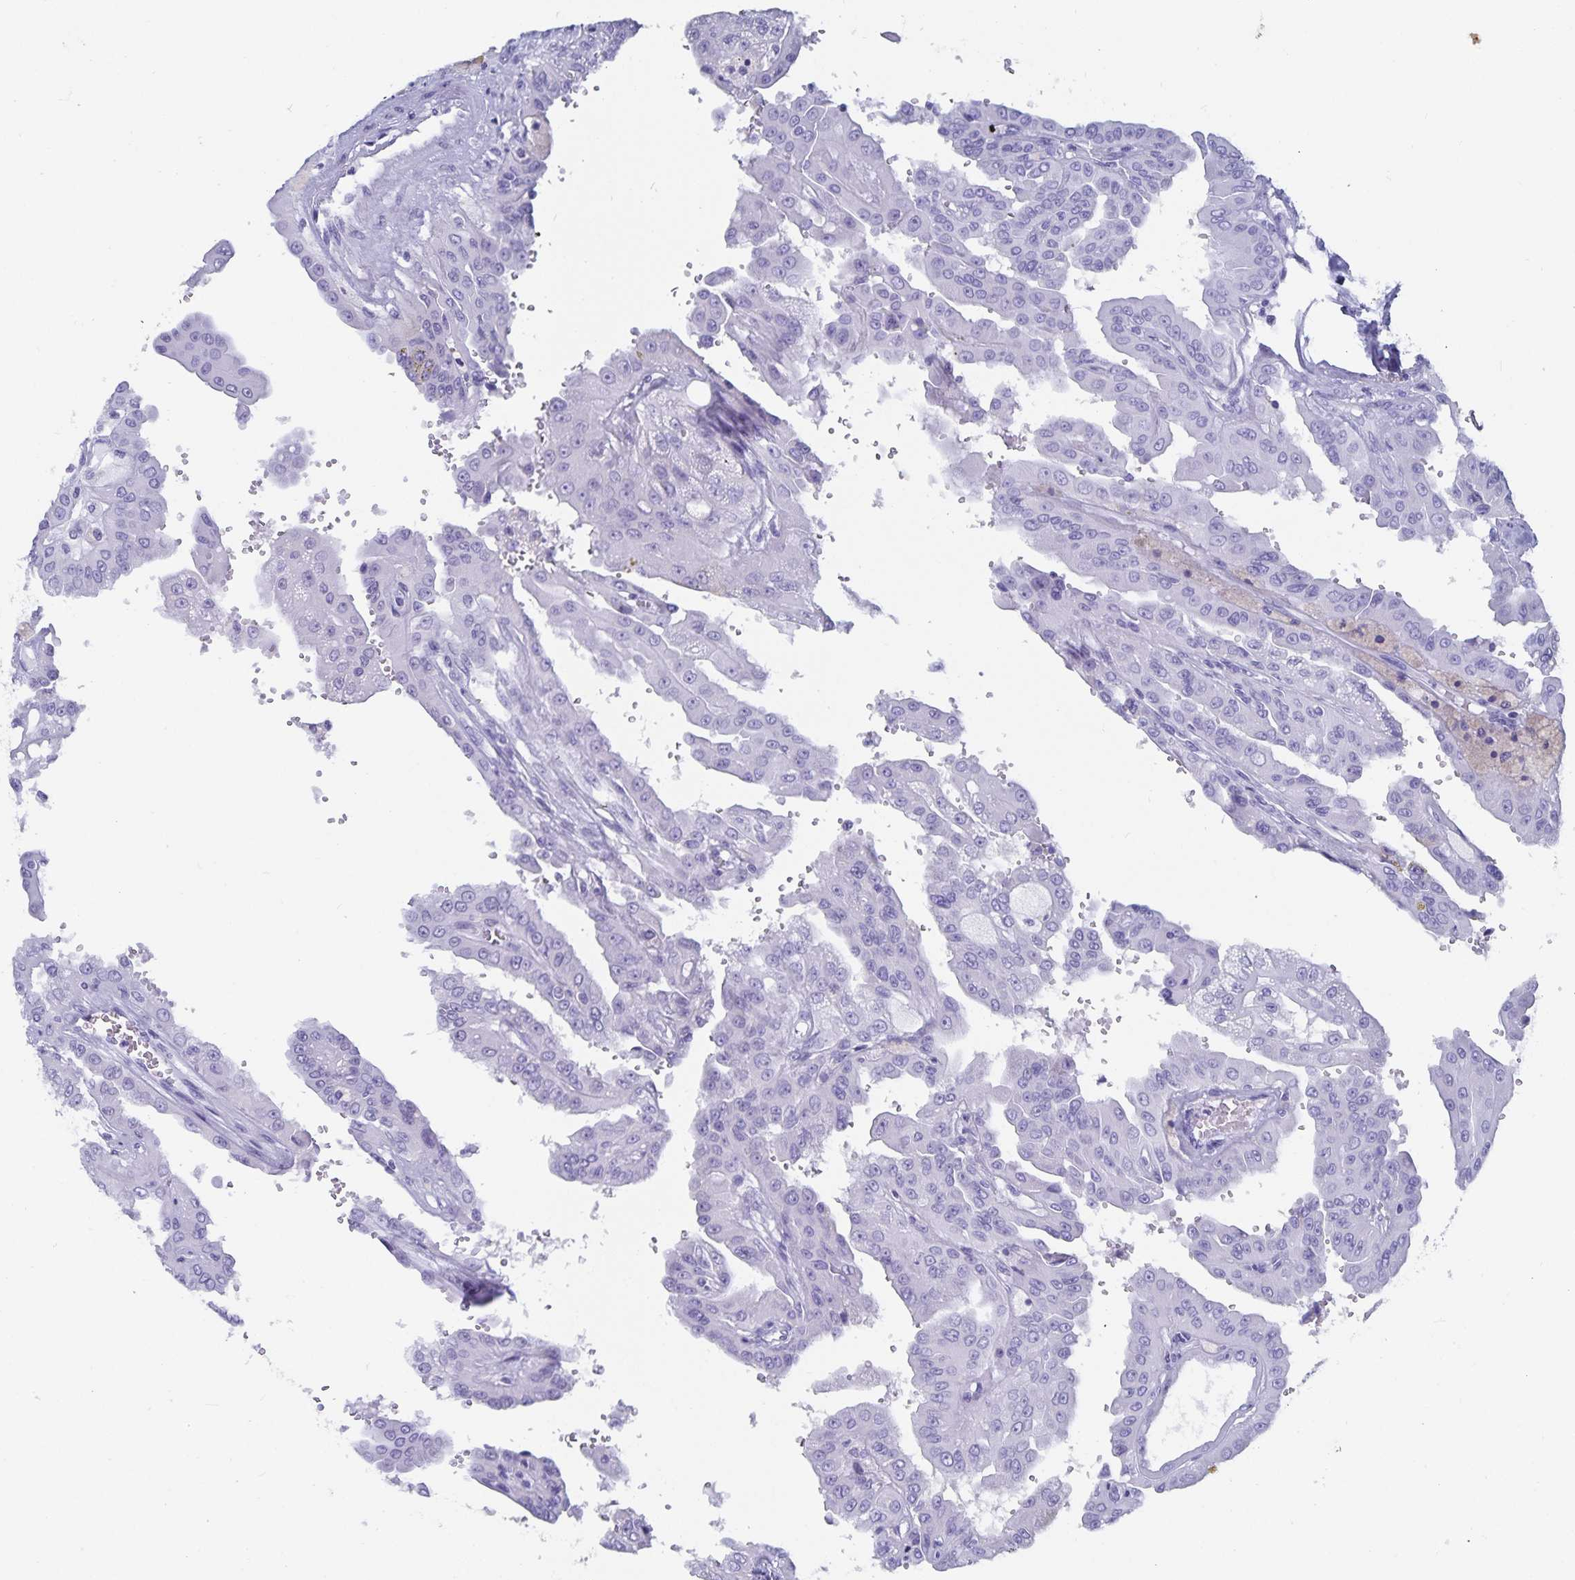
{"staining": {"intensity": "negative", "quantity": "none", "location": "none"}, "tissue": "renal cancer", "cell_type": "Tumor cells", "image_type": "cancer", "snomed": [{"axis": "morphology", "description": "Adenocarcinoma, NOS"}, {"axis": "topography", "description": "Kidney"}], "caption": "This is a histopathology image of IHC staining of renal cancer, which shows no positivity in tumor cells.", "gene": "C19orf73", "patient": {"sex": "male", "age": 58}}